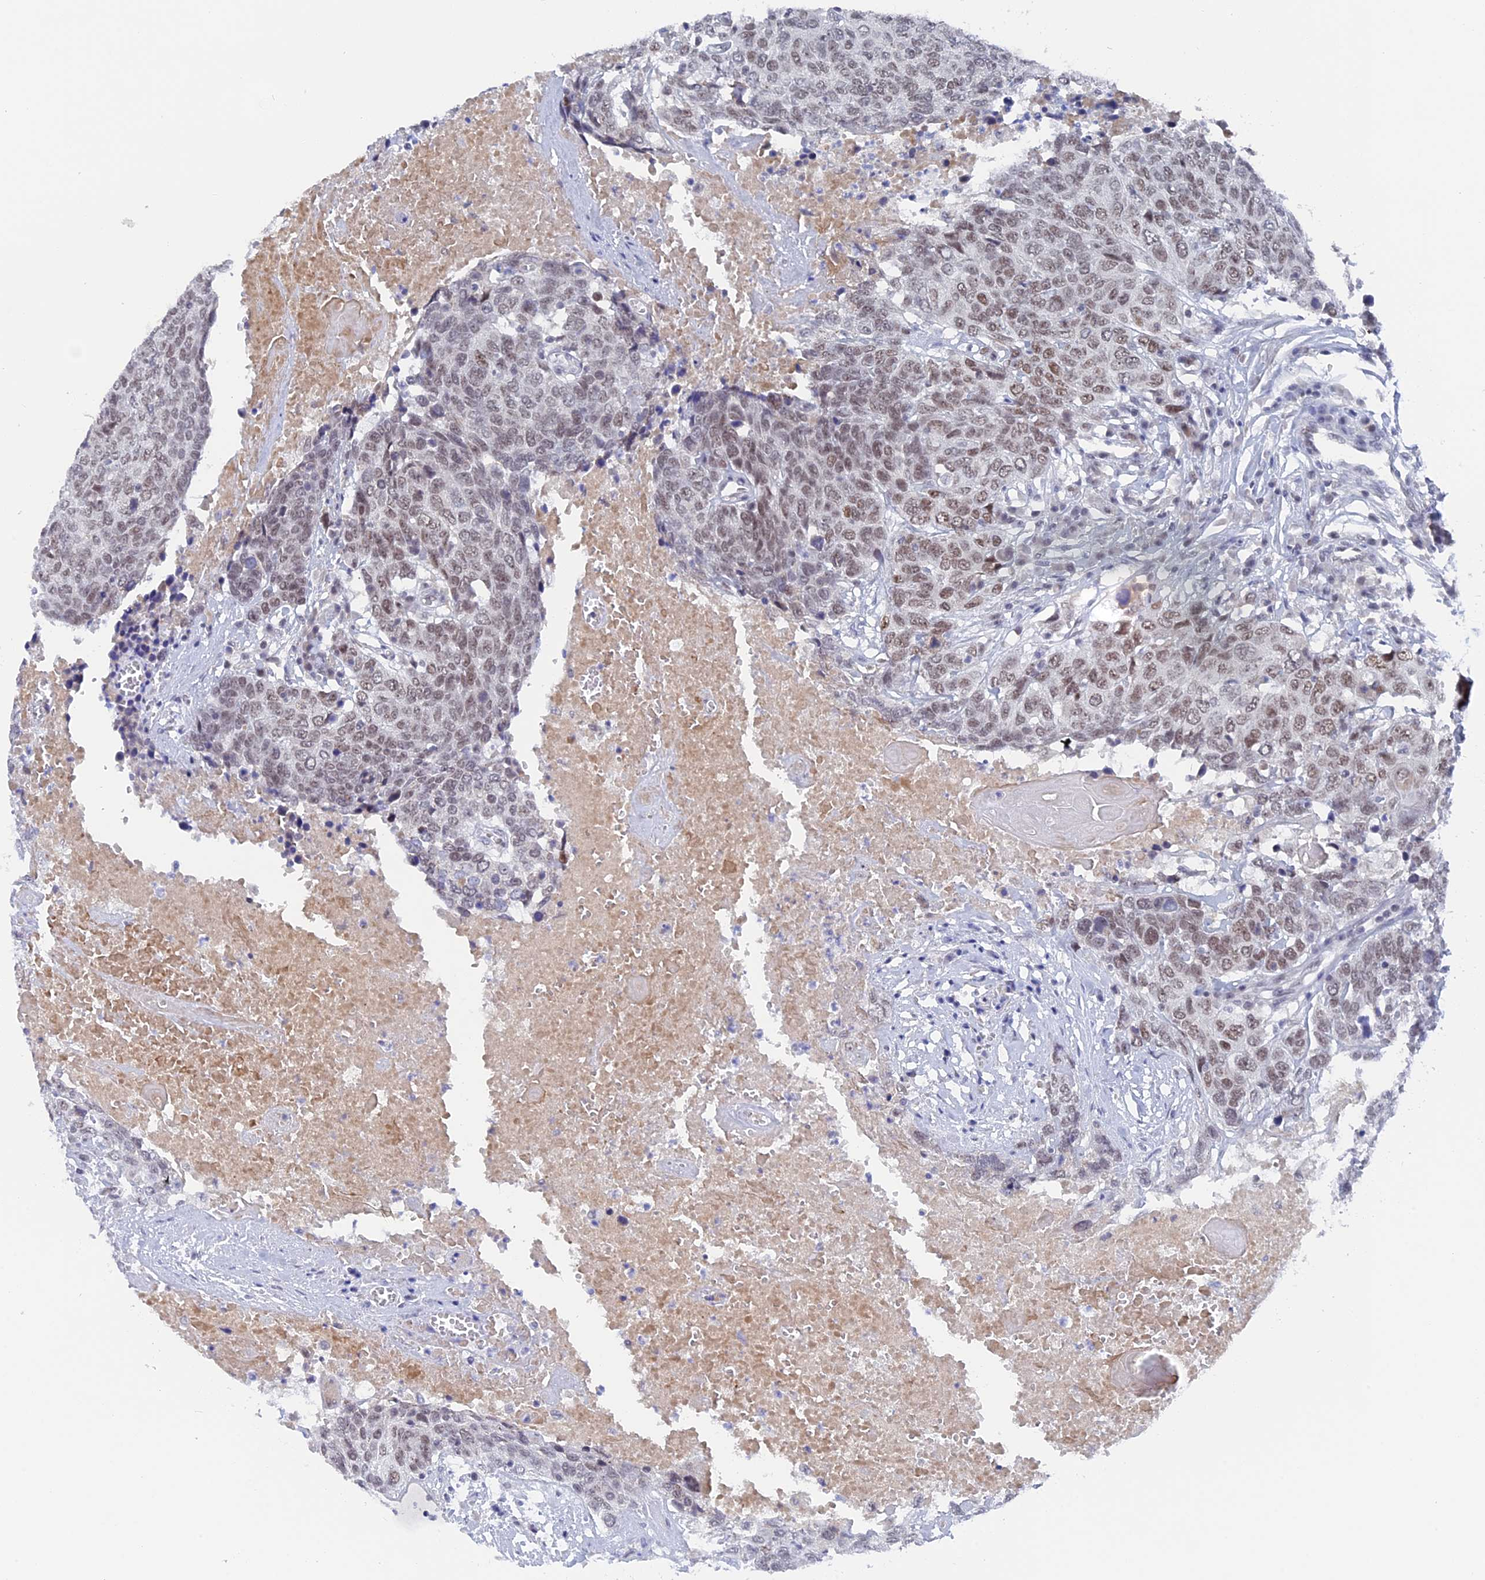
{"staining": {"intensity": "moderate", "quantity": ">75%", "location": "nuclear"}, "tissue": "head and neck cancer", "cell_type": "Tumor cells", "image_type": "cancer", "snomed": [{"axis": "morphology", "description": "Squamous cell carcinoma, NOS"}, {"axis": "topography", "description": "Head-Neck"}], "caption": "Immunohistochemical staining of head and neck cancer displays medium levels of moderate nuclear protein expression in about >75% of tumor cells.", "gene": "BRD2", "patient": {"sex": "male", "age": 66}}